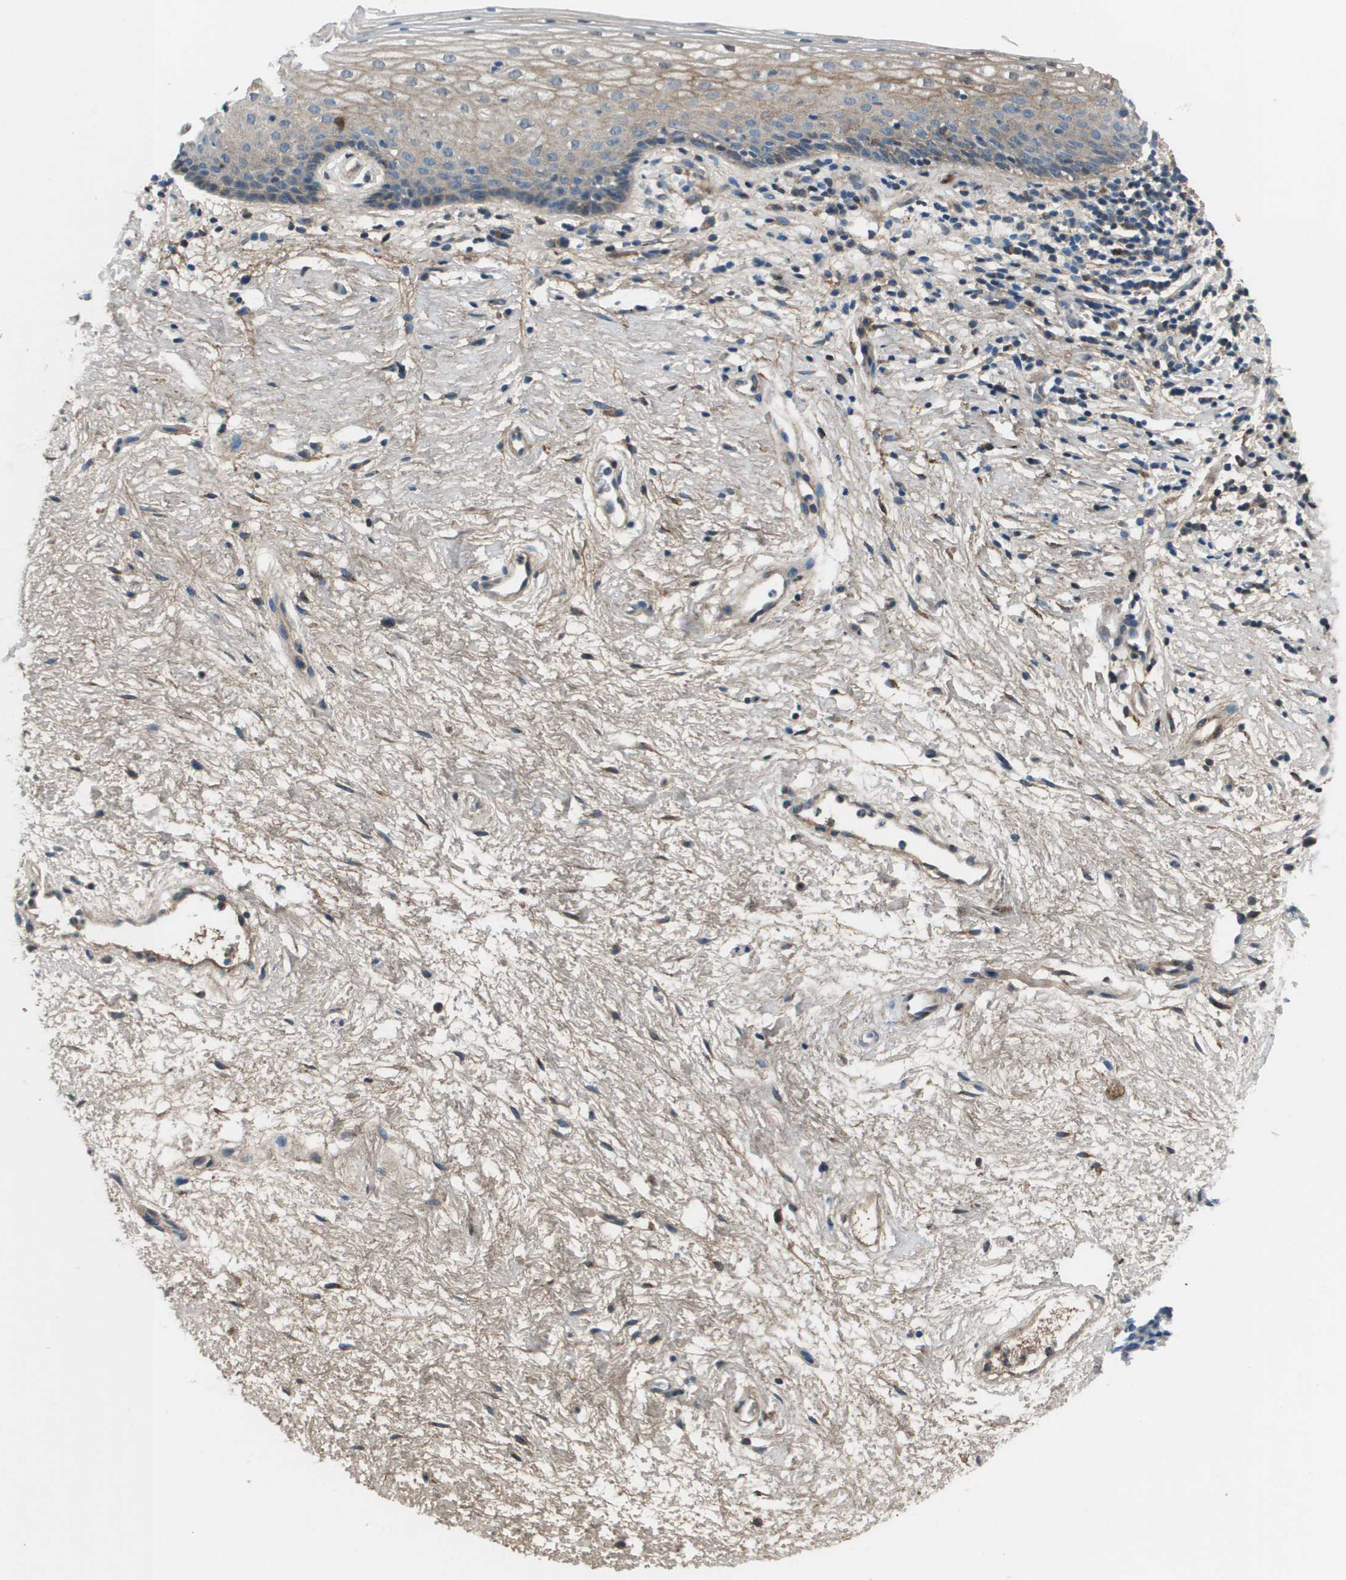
{"staining": {"intensity": "weak", "quantity": "<25%", "location": "cytoplasmic/membranous"}, "tissue": "vagina", "cell_type": "Squamous epithelial cells", "image_type": "normal", "snomed": [{"axis": "morphology", "description": "Normal tissue, NOS"}, {"axis": "topography", "description": "Vagina"}], "caption": "Squamous epithelial cells show no significant protein positivity in unremarkable vagina. (Brightfield microscopy of DAB IHC at high magnification).", "gene": "PCOLCE", "patient": {"sex": "female", "age": 44}}